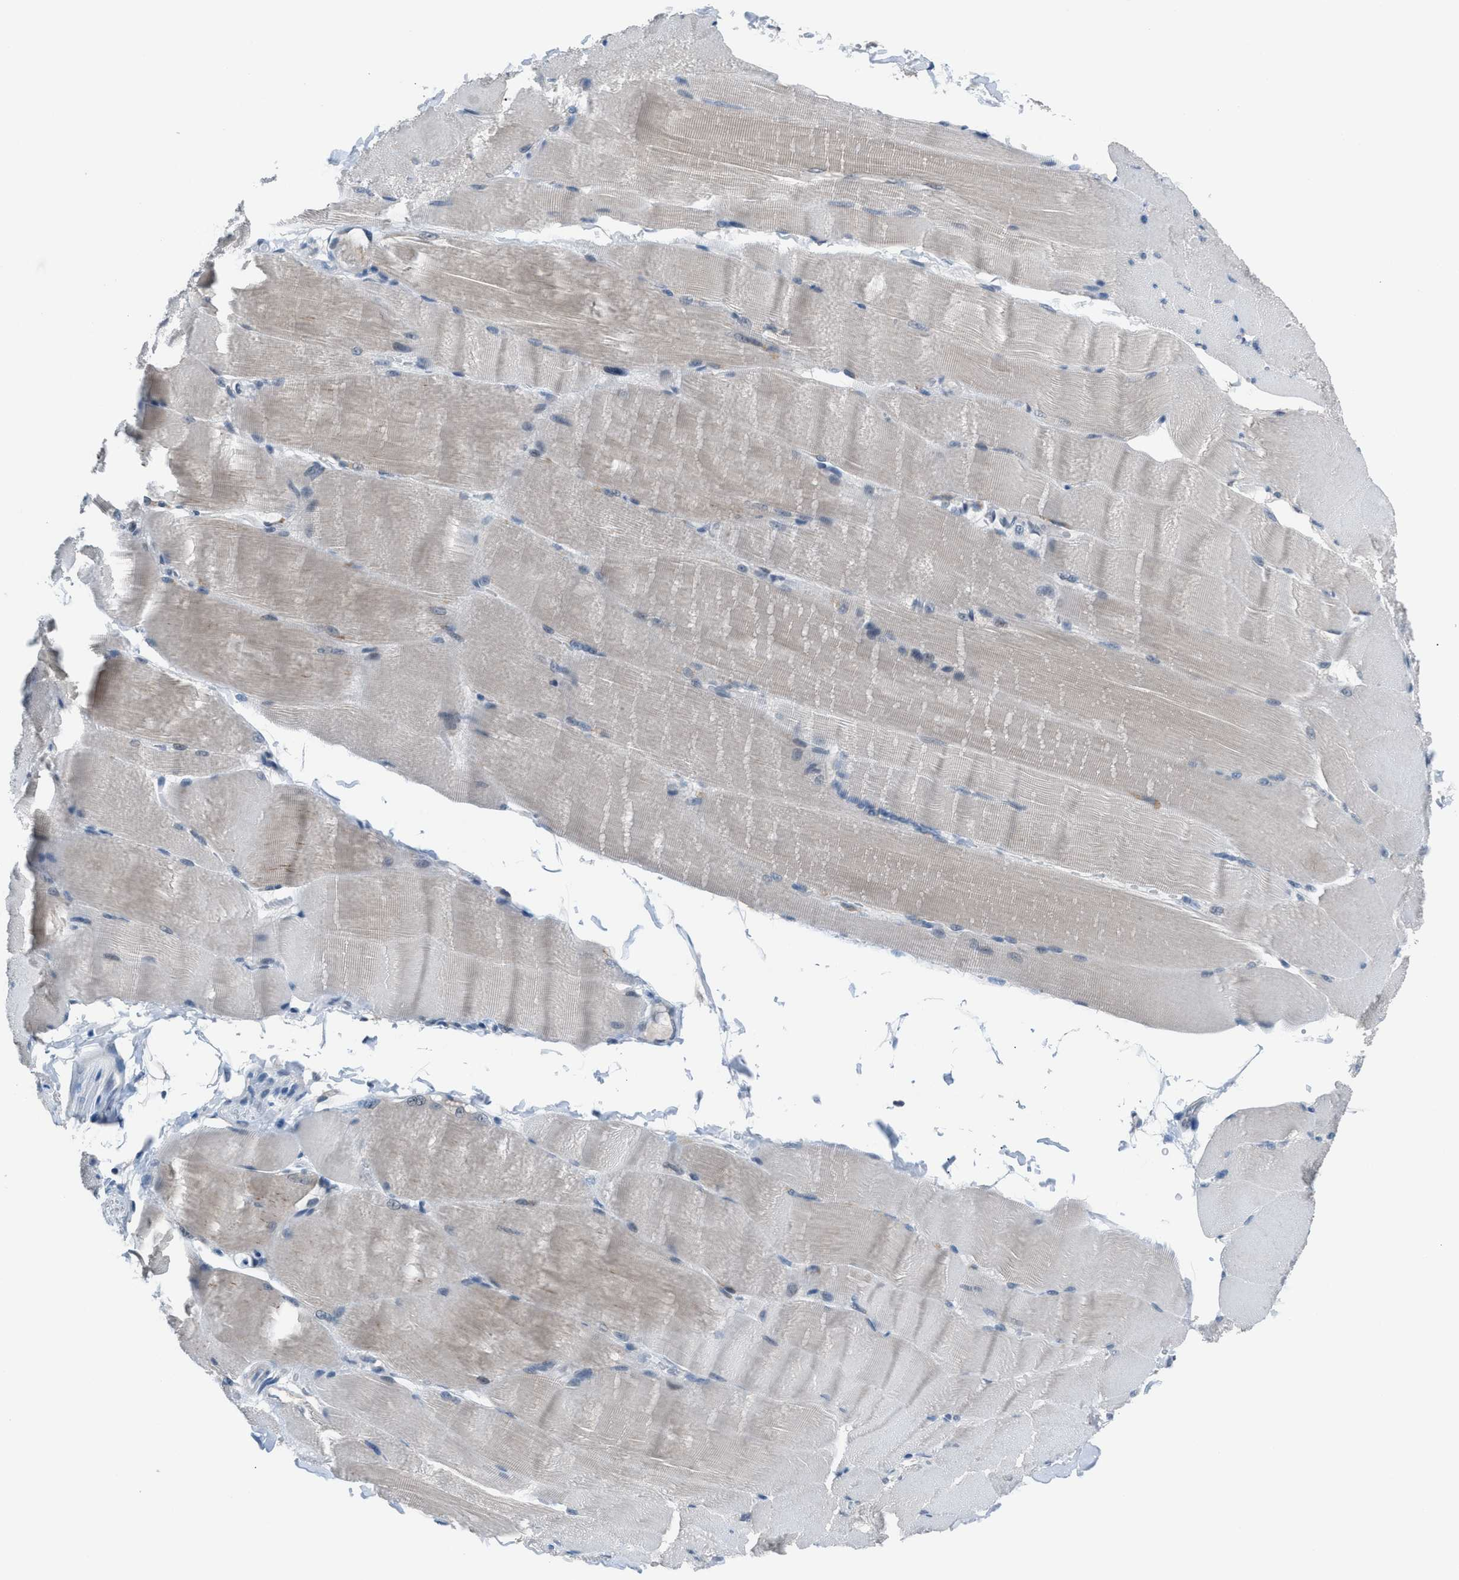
{"staining": {"intensity": "negative", "quantity": "none", "location": "none"}, "tissue": "skeletal muscle", "cell_type": "Myocytes", "image_type": "normal", "snomed": [{"axis": "morphology", "description": "Normal tissue, NOS"}, {"axis": "topography", "description": "Skin"}, {"axis": "topography", "description": "Skeletal muscle"}], "caption": "IHC of unremarkable skeletal muscle displays no positivity in myocytes. Nuclei are stained in blue.", "gene": "ANAPC11", "patient": {"sex": "male", "age": 83}}